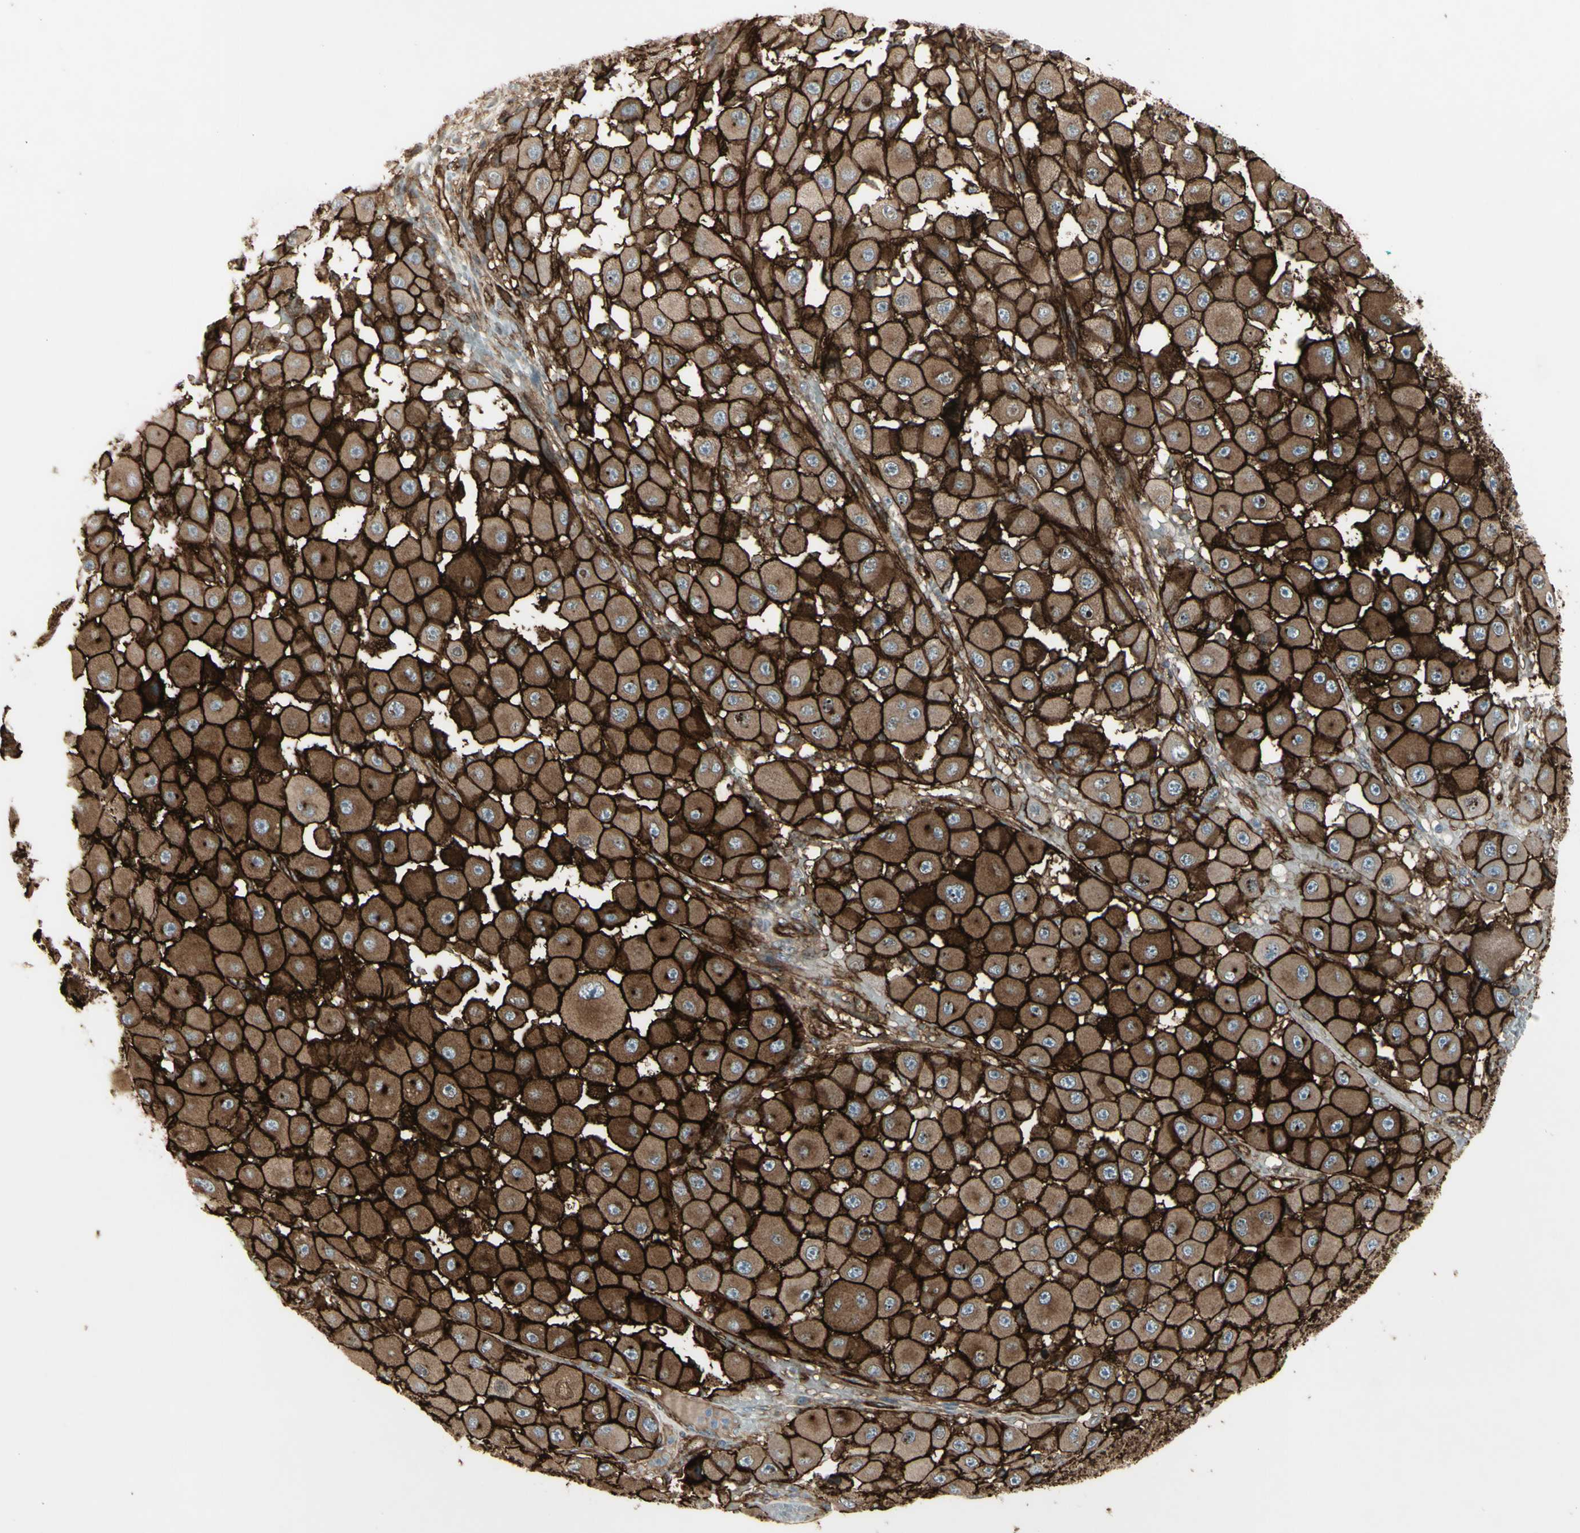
{"staining": {"intensity": "strong", "quantity": ">75%", "location": "cytoplasmic/membranous"}, "tissue": "melanoma", "cell_type": "Tumor cells", "image_type": "cancer", "snomed": [{"axis": "morphology", "description": "Malignant melanoma, NOS"}, {"axis": "topography", "description": "Skin"}], "caption": "Strong cytoplasmic/membranous expression for a protein is seen in about >75% of tumor cells of melanoma using IHC.", "gene": "CD276", "patient": {"sex": "female", "age": 81}}